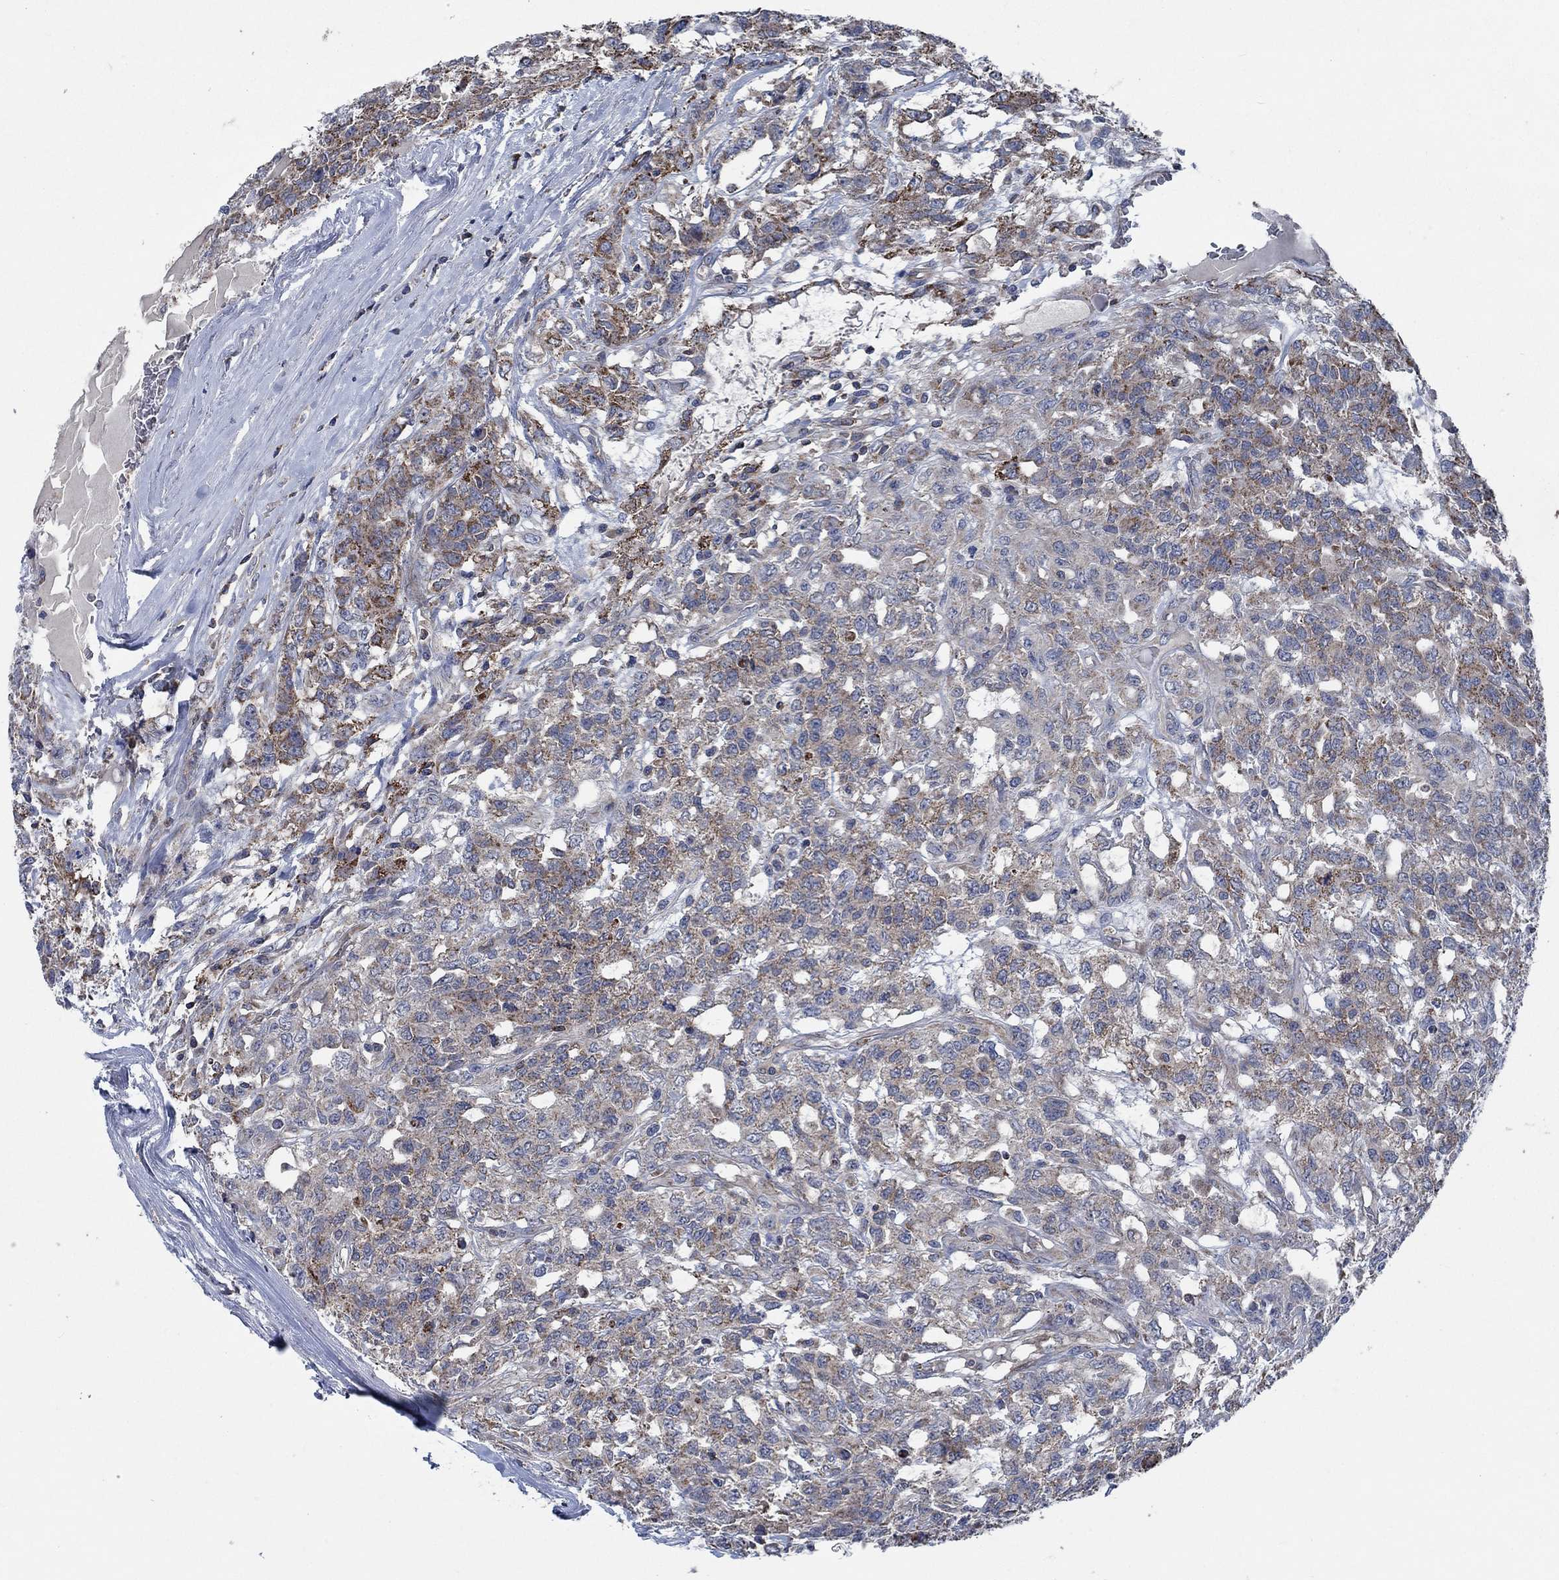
{"staining": {"intensity": "moderate", "quantity": "<25%", "location": "cytoplasmic/membranous"}, "tissue": "testis cancer", "cell_type": "Tumor cells", "image_type": "cancer", "snomed": [{"axis": "morphology", "description": "Seminoma, NOS"}, {"axis": "topography", "description": "Testis"}], "caption": "This micrograph exhibits immunohistochemistry staining of seminoma (testis), with low moderate cytoplasmic/membranous positivity in approximately <25% of tumor cells.", "gene": "STXBP6", "patient": {"sex": "male", "age": 52}}